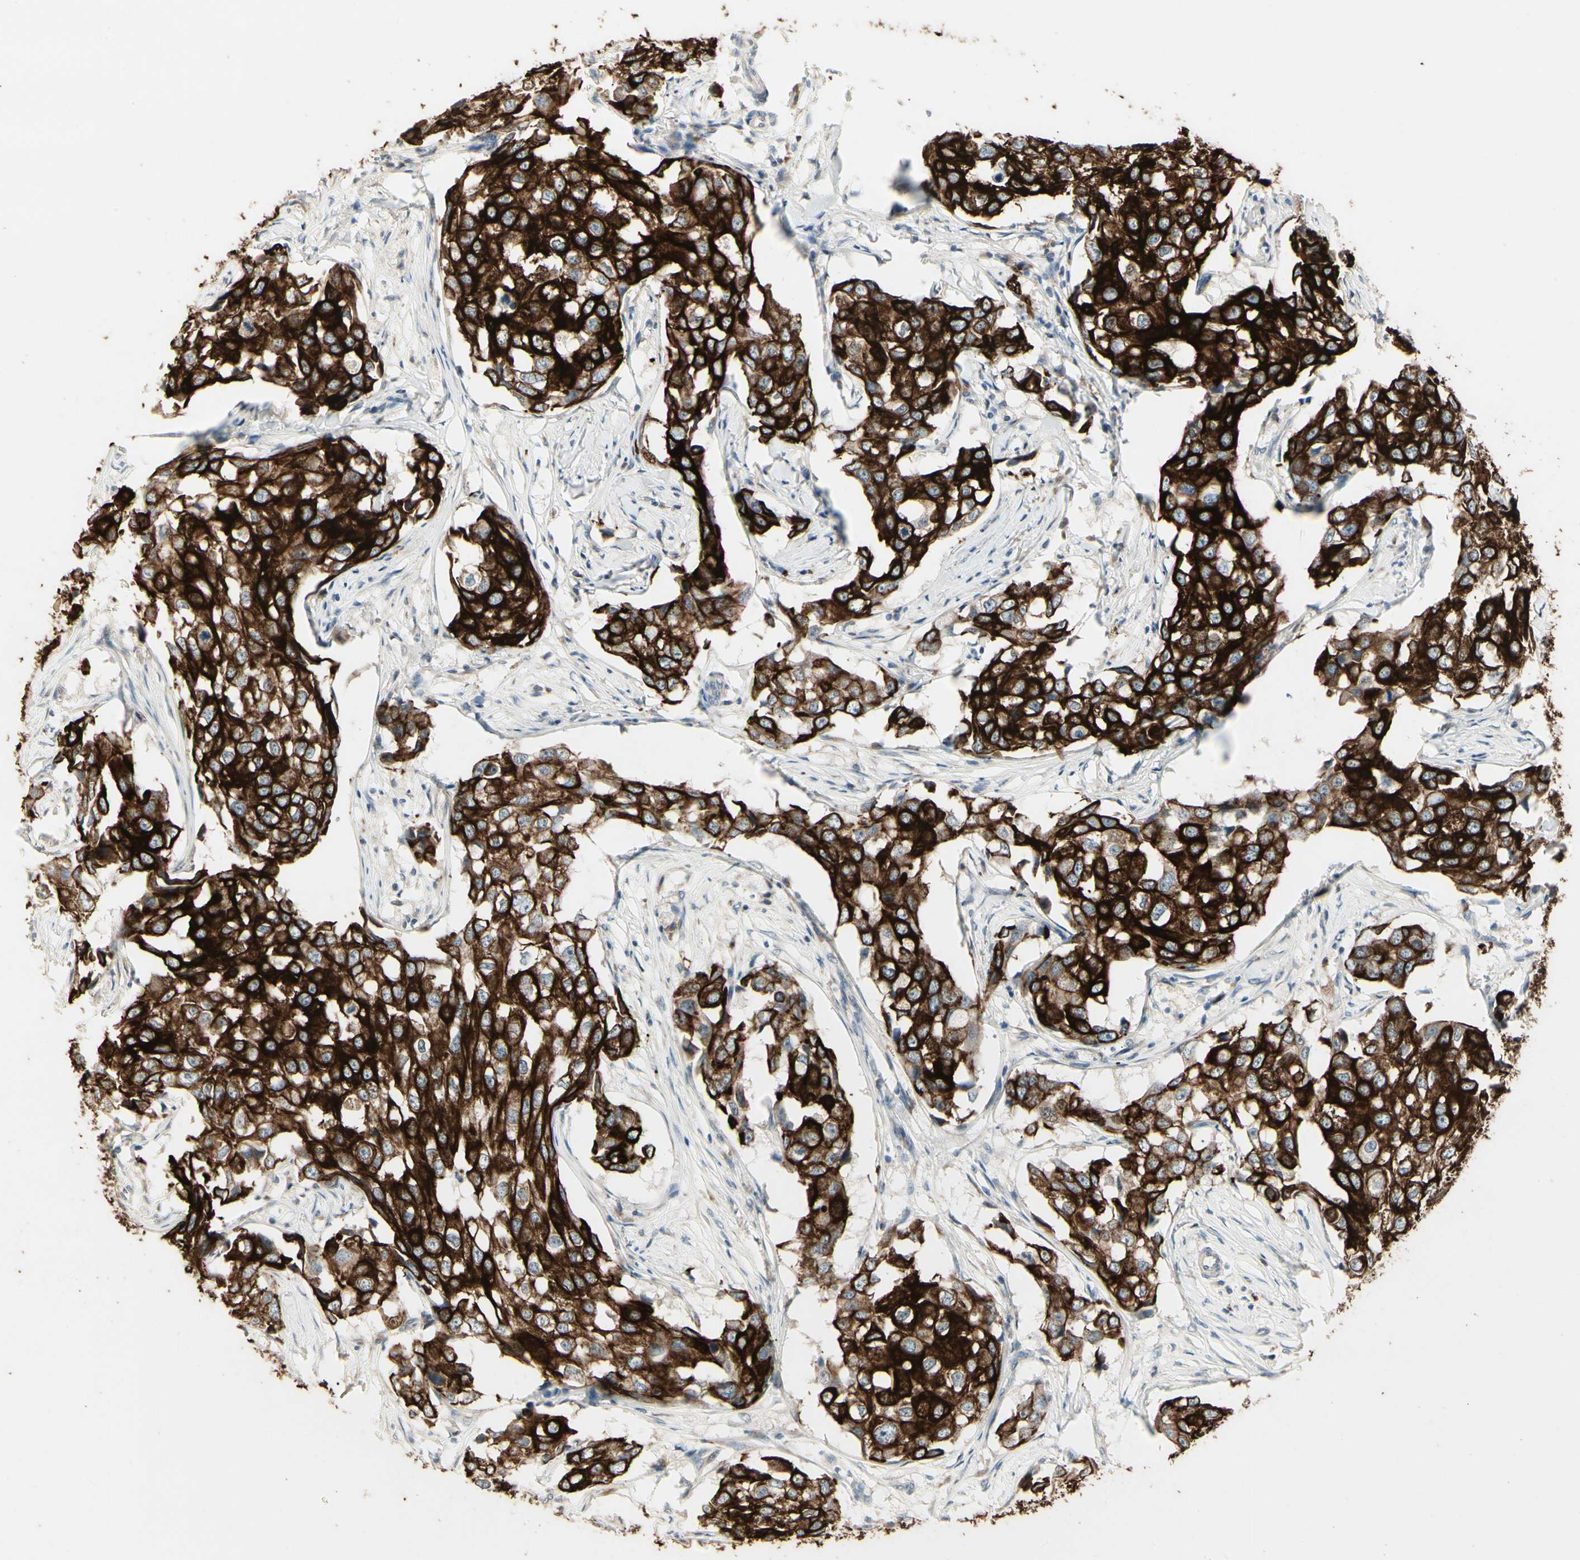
{"staining": {"intensity": "strong", "quantity": ">75%", "location": "cytoplasmic/membranous"}, "tissue": "breast cancer", "cell_type": "Tumor cells", "image_type": "cancer", "snomed": [{"axis": "morphology", "description": "Duct carcinoma"}, {"axis": "topography", "description": "Breast"}], "caption": "This micrograph displays immunohistochemistry (IHC) staining of human infiltrating ductal carcinoma (breast), with high strong cytoplasmic/membranous expression in approximately >75% of tumor cells.", "gene": "SKIL", "patient": {"sex": "female", "age": 27}}